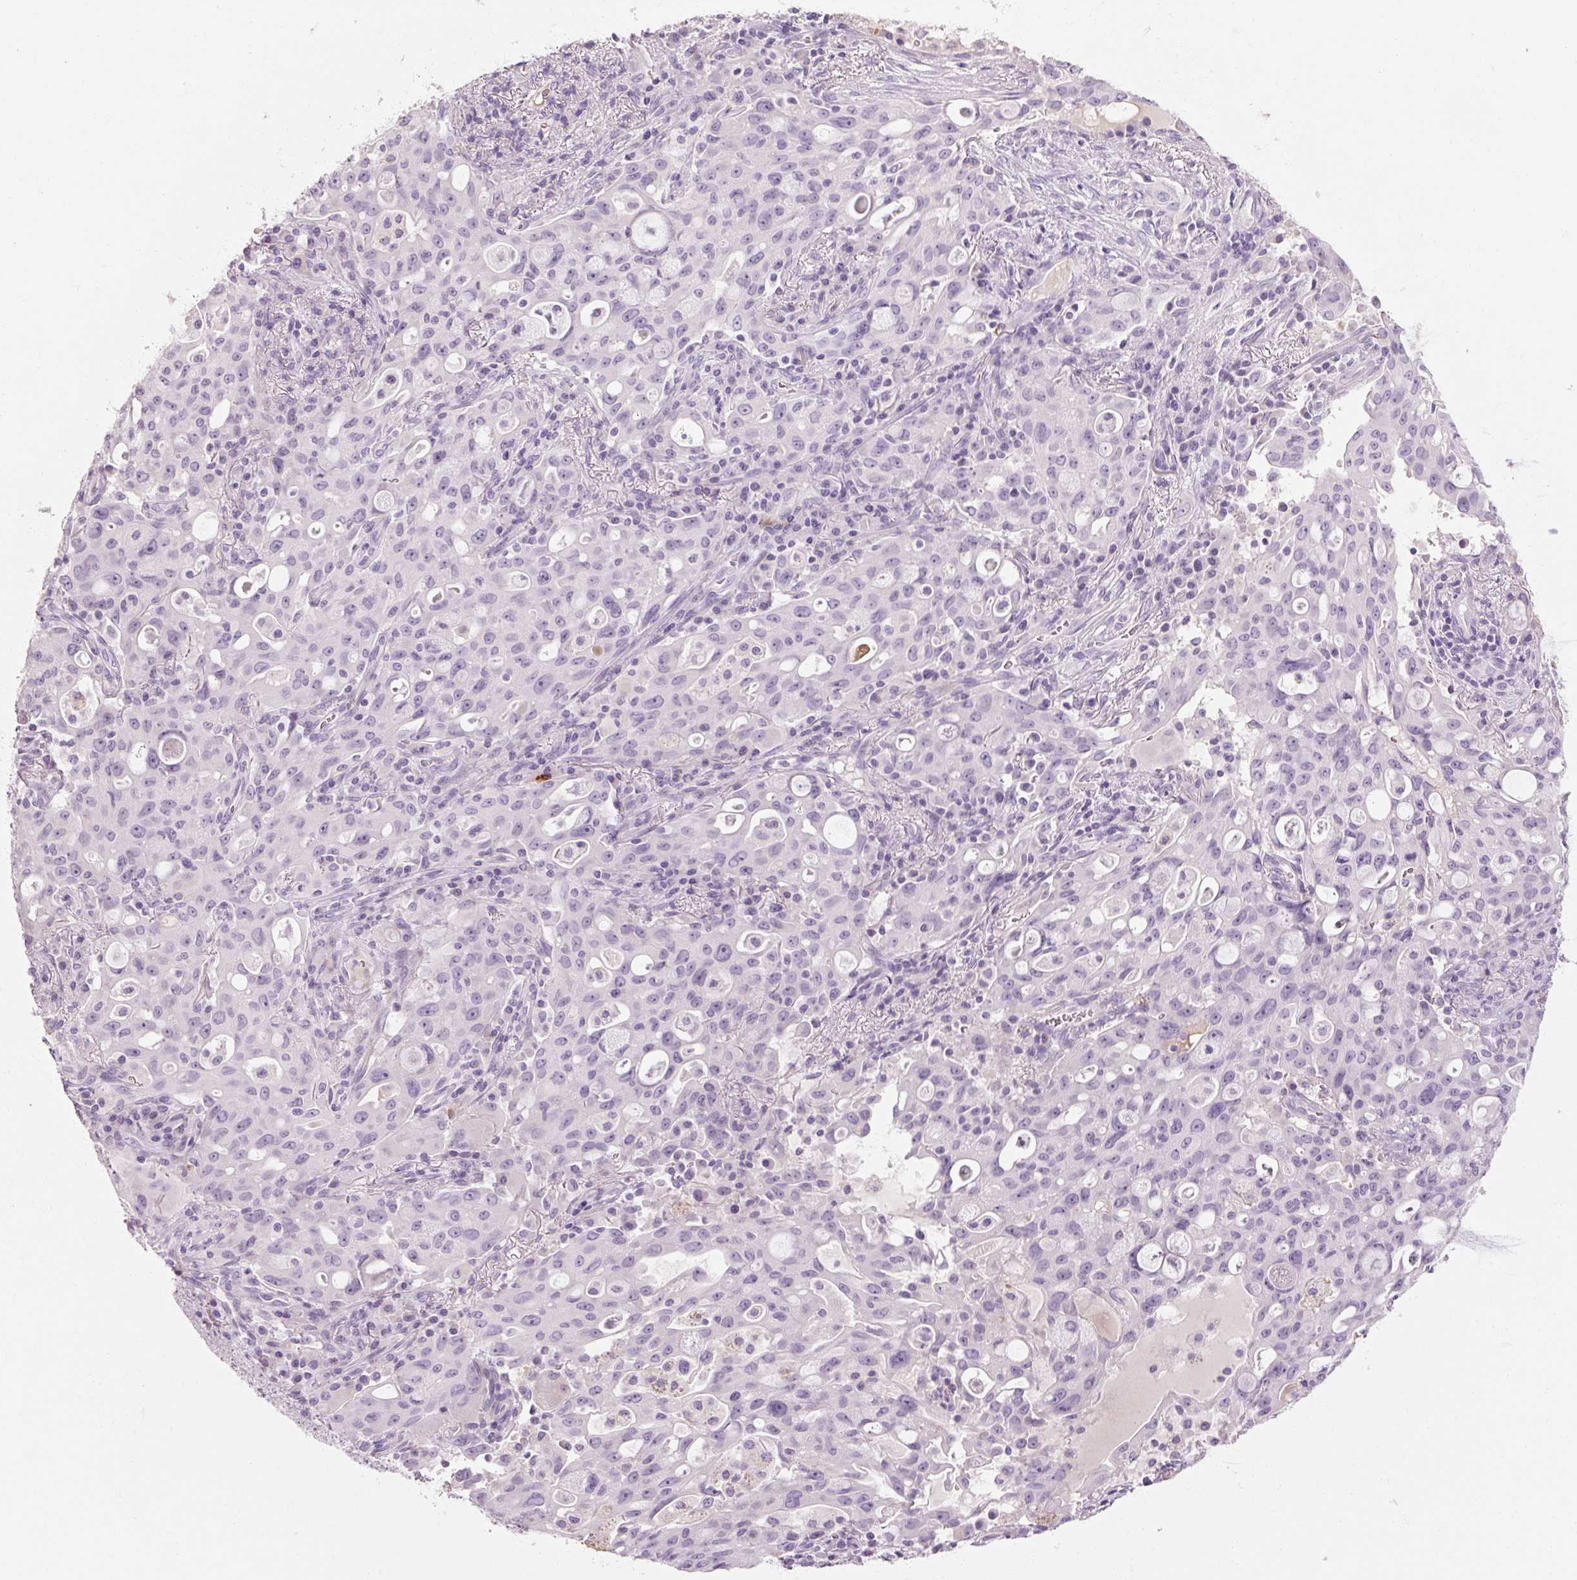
{"staining": {"intensity": "negative", "quantity": "none", "location": "none"}, "tissue": "lung cancer", "cell_type": "Tumor cells", "image_type": "cancer", "snomed": [{"axis": "morphology", "description": "Adenocarcinoma, NOS"}, {"axis": "topography", "description": "Lung"}], "caption": "DAB (3,3'-diaminobenzidine) immunohistochemical staining of human lung cancer (adenocarcinoma) displays no significant staining in tumor cells.", "gene": "NFE2L3", "patient": {"sex": "female", "age": 44}}